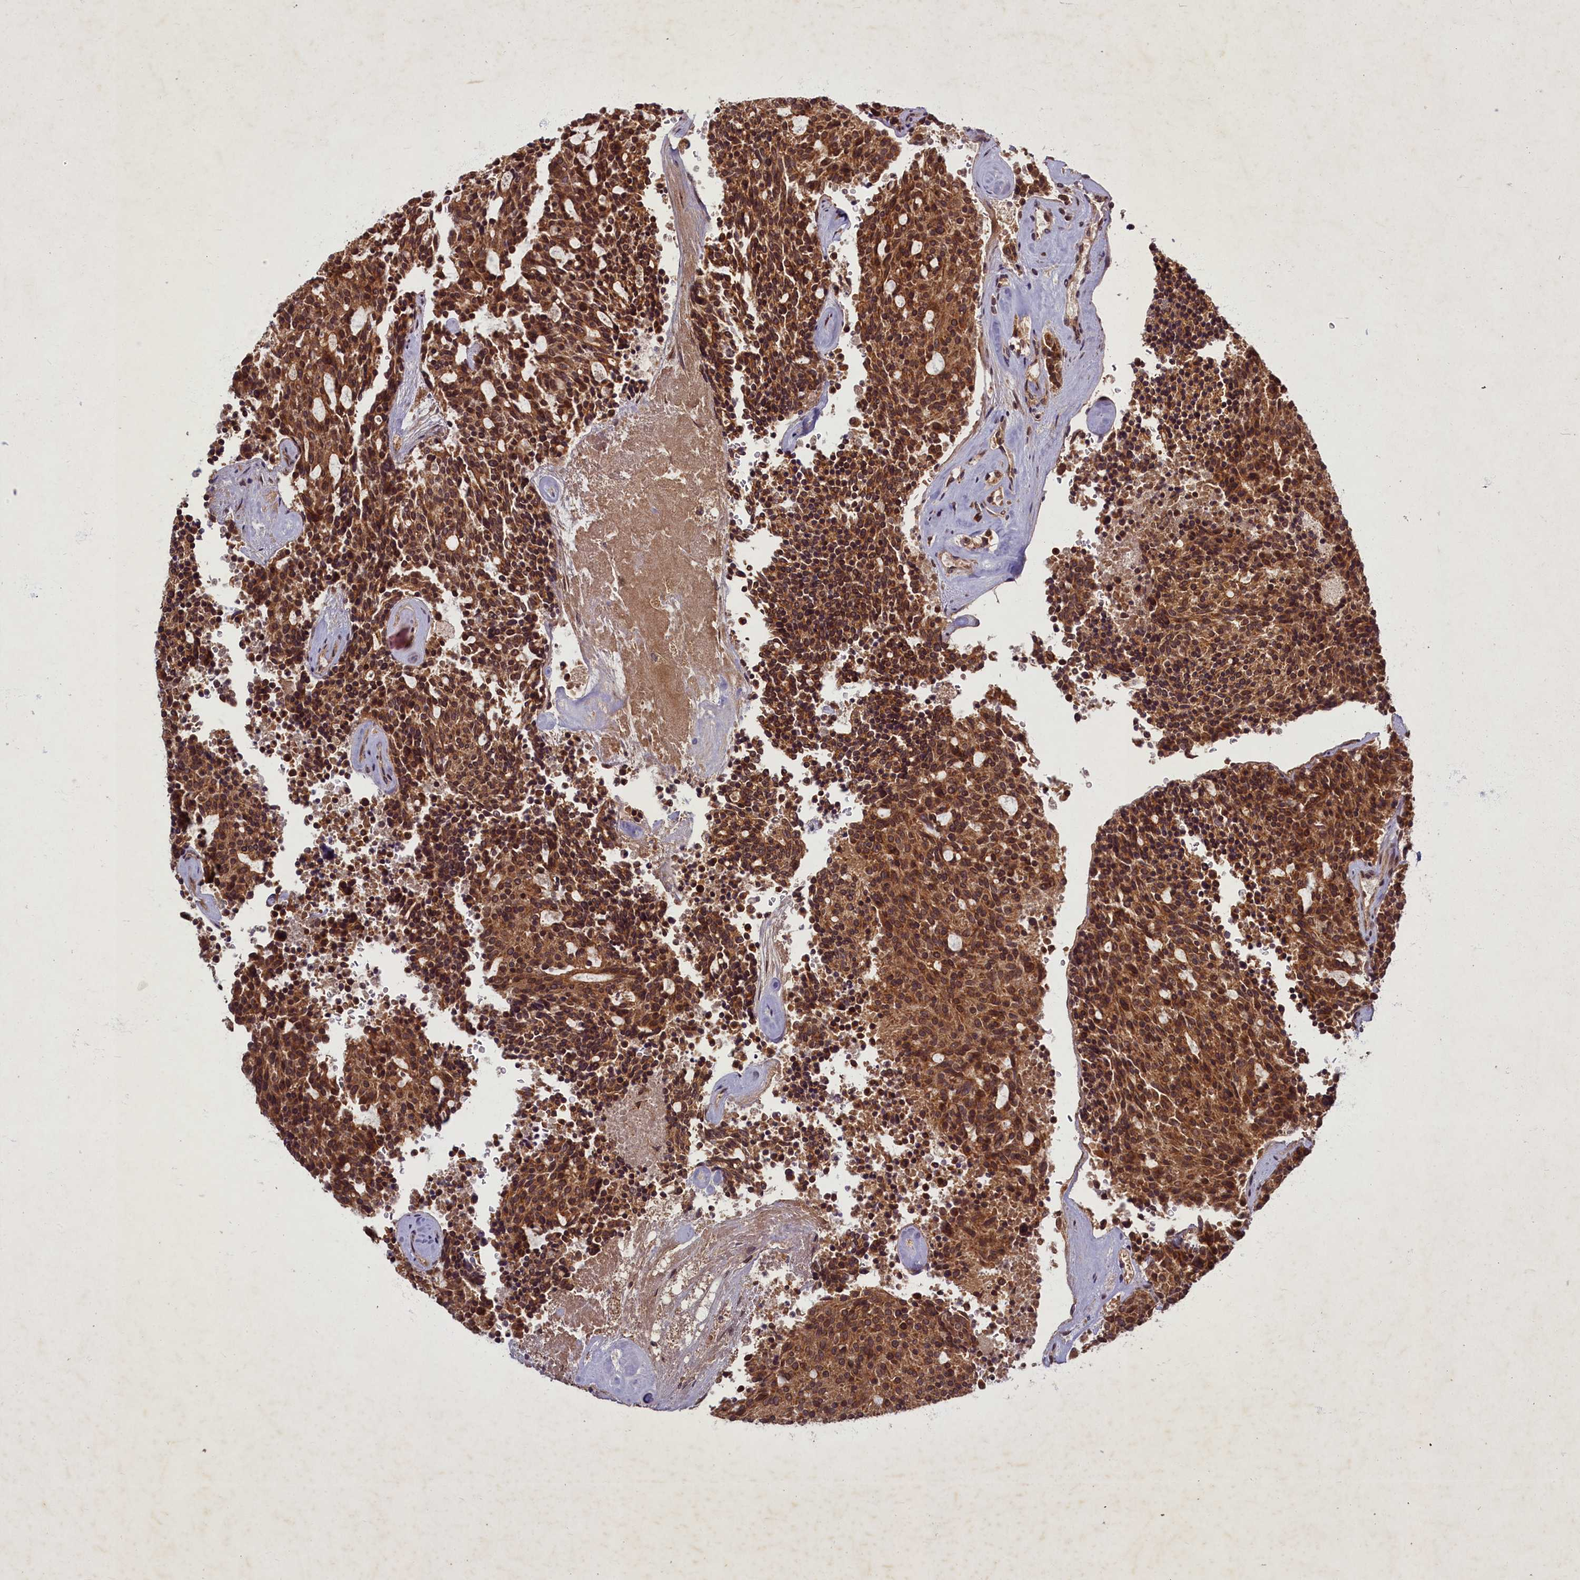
{"staining": {"intensity": "strong", "quantity": ">75%", "location": "cytoplasmic/membranous,nuclear"}, "tissue": "carcinoid", "cell_type": "Tumor cells", "image_type": "cancer", "snomed": [{"axis": "morphology", "description": "Carcinoid, malignant, NOS"}, {"axis": "topography", "description": "Pancreas"}], "caption": "IHC staining of carcinoid, which displays high levels of strong cytoplasmic/membranous and nuclear staining in approximately >75% of tumor cells indicating strong cytoplasmic/membranous and nuclear protein positivity. The staining was performed using DAB (3,3'-diaminobenzidine) (brown) for protein detection and nuclei were counterstained in hematoxylin (blue).", "gene": "BICD1", "patient": {"sex": "female", "age": 54}}